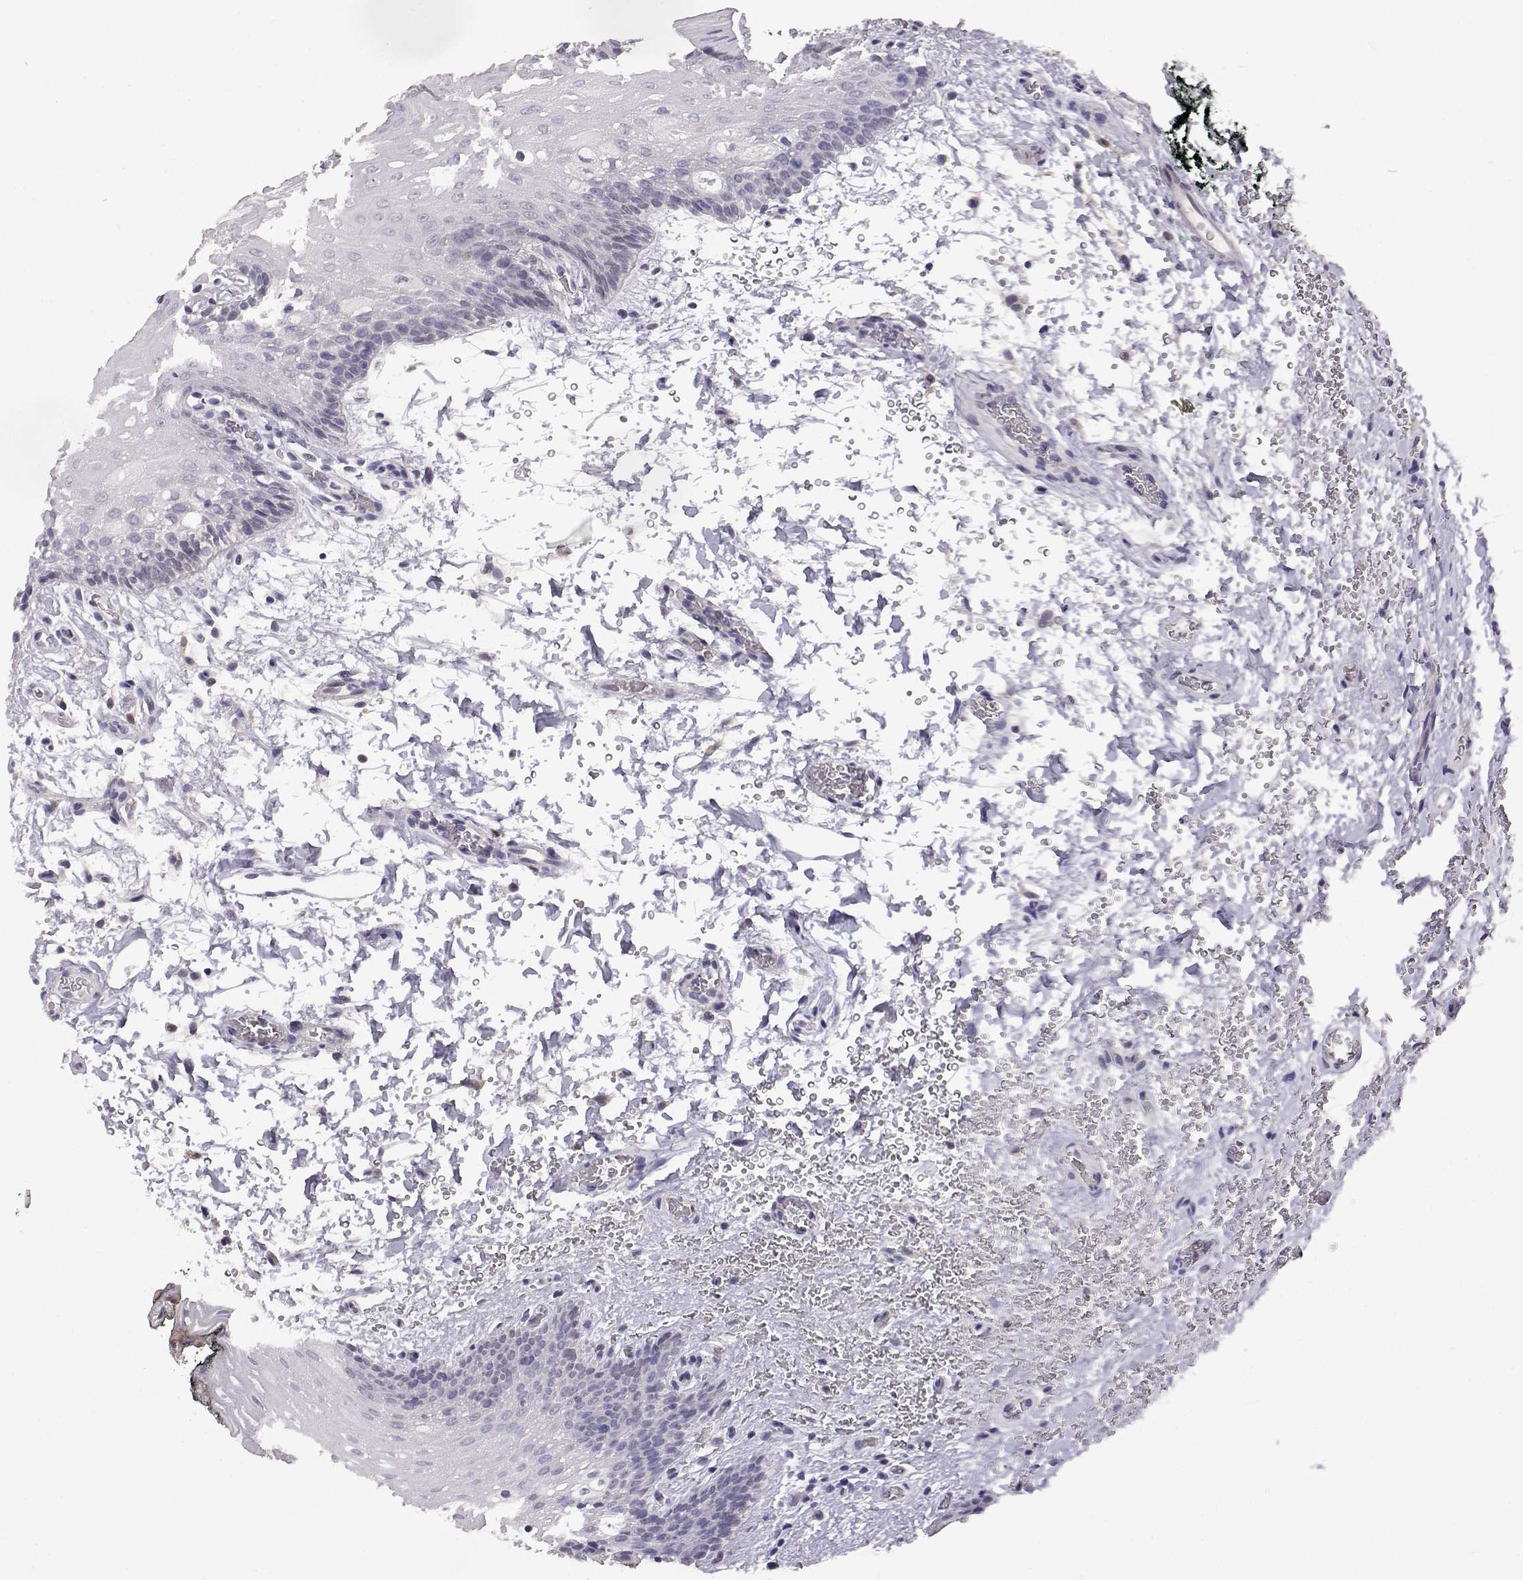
{"staining": {"intensity": "negative", "quantity": "none", "location": "none"}, "tissue": "oral mucosa", "cell_type": "Squamous epithelial cells", "image_type": "normal", "snomed": [{"axis": "morphology", "description": "Normal tissue, NOS"}, {"axis": "topography", "description": "Oral tissue"}, {"axis": "topography", "description": "Head-Neck"}], "caption": "The image demonstrates no significant positivity in squamous epithelial cells of oral mucosa.", "gene": "AKR1B1", "patient": {"sex": "male", "age": 65}}